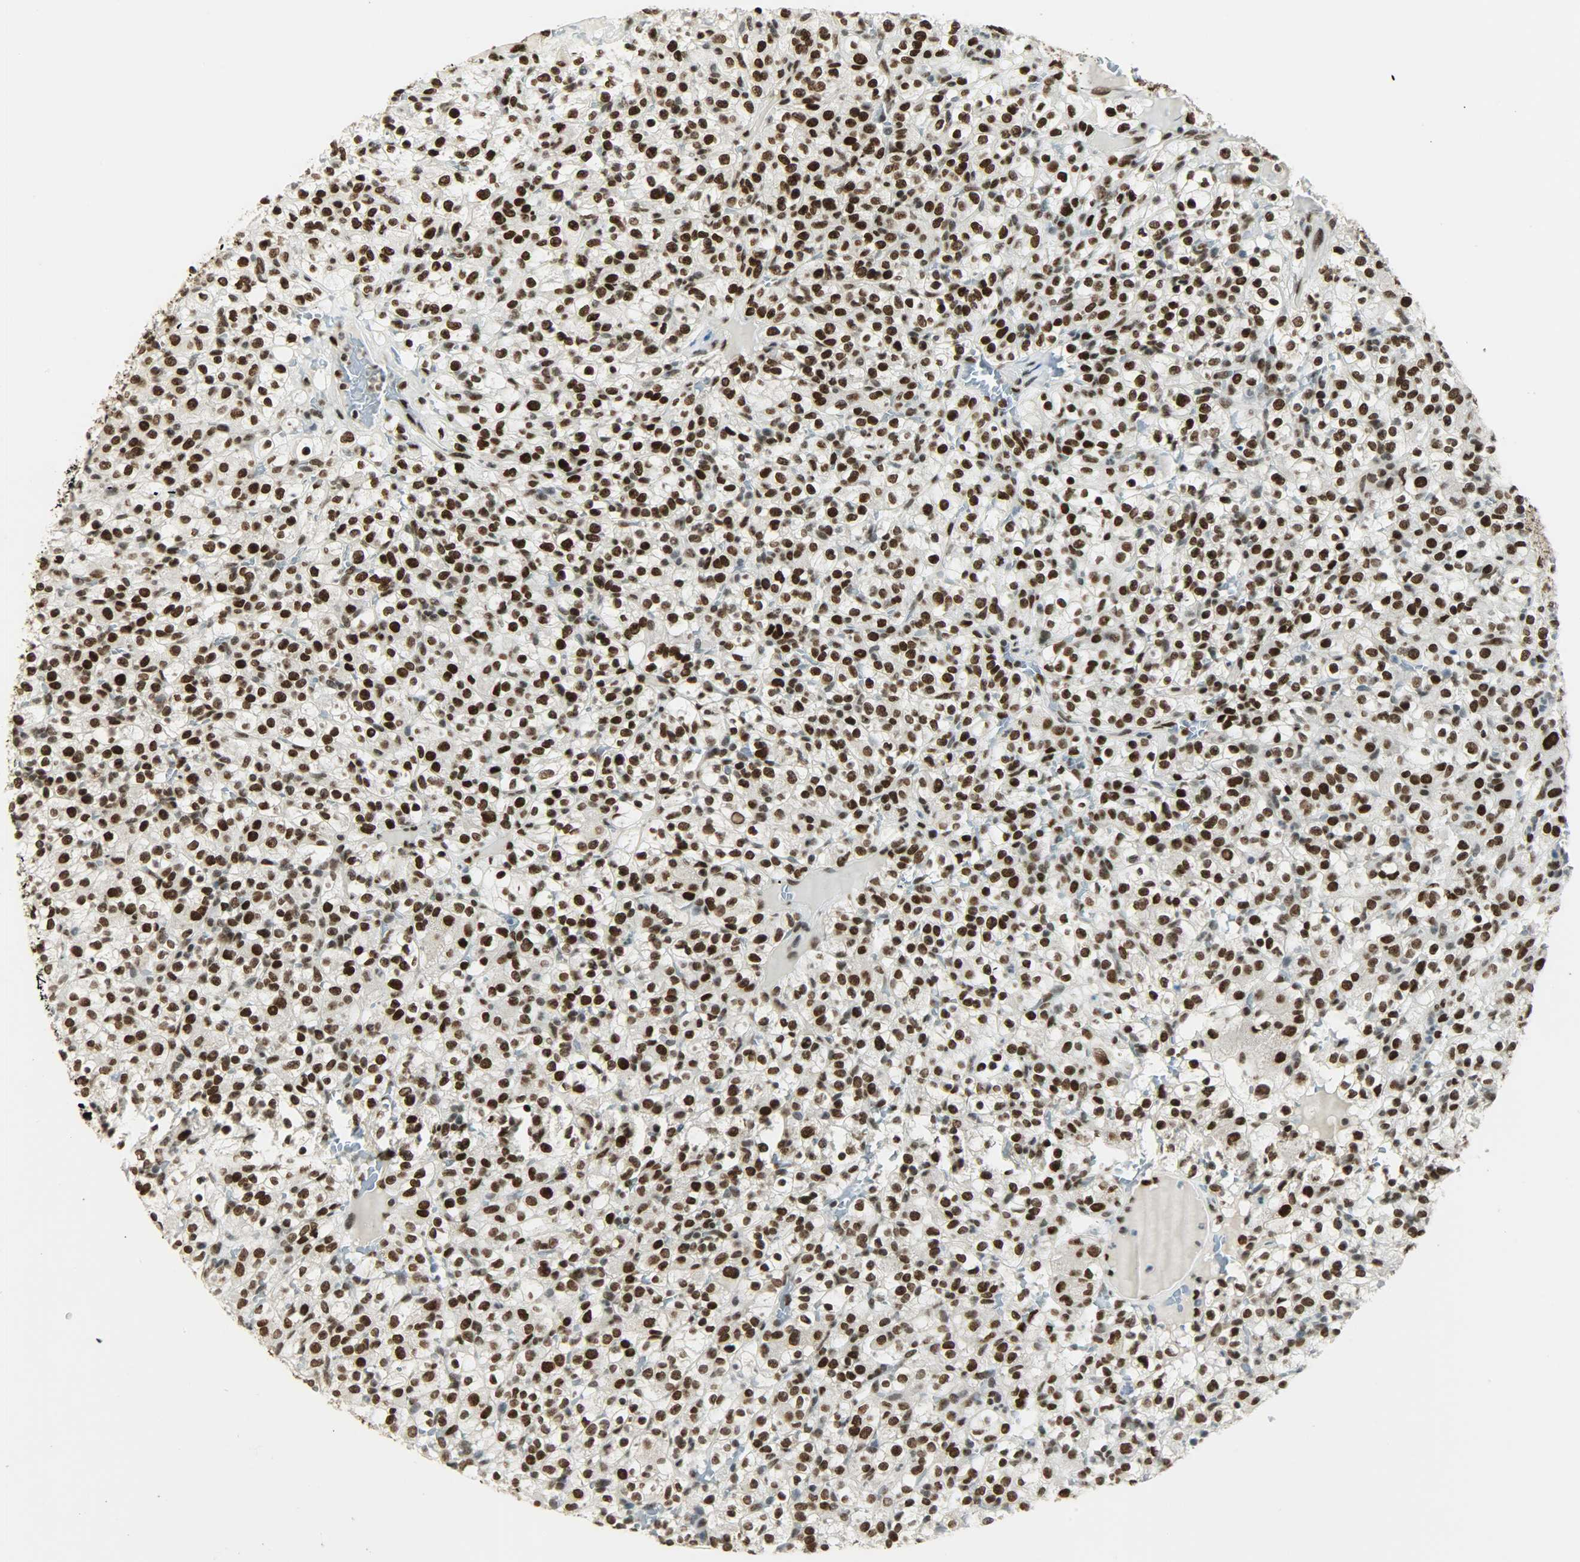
{"staining": {"intensity": "strong", "quantity": ">75%", "location": "nuclear"}, "tissue": "renal cancer", "cell_type": "Tumor cells", "image_type": "cancer", "snomed": [{"axis": "morphology", "description": "Normal tissue, NOS"}, {"axis": "morphology", "description": "Adenocarcinoma, NOS"}, {"axis": "topography", "description": "Kidney"}], "caption": "Adenocarcinoma (renal) tissue demonstrates strong nuclear staining in approximately >75% of tumor cells, visualized by immunohistochemistry.", "gene": "MYEF2", "patient": {"sex": "female", "age": 72}}